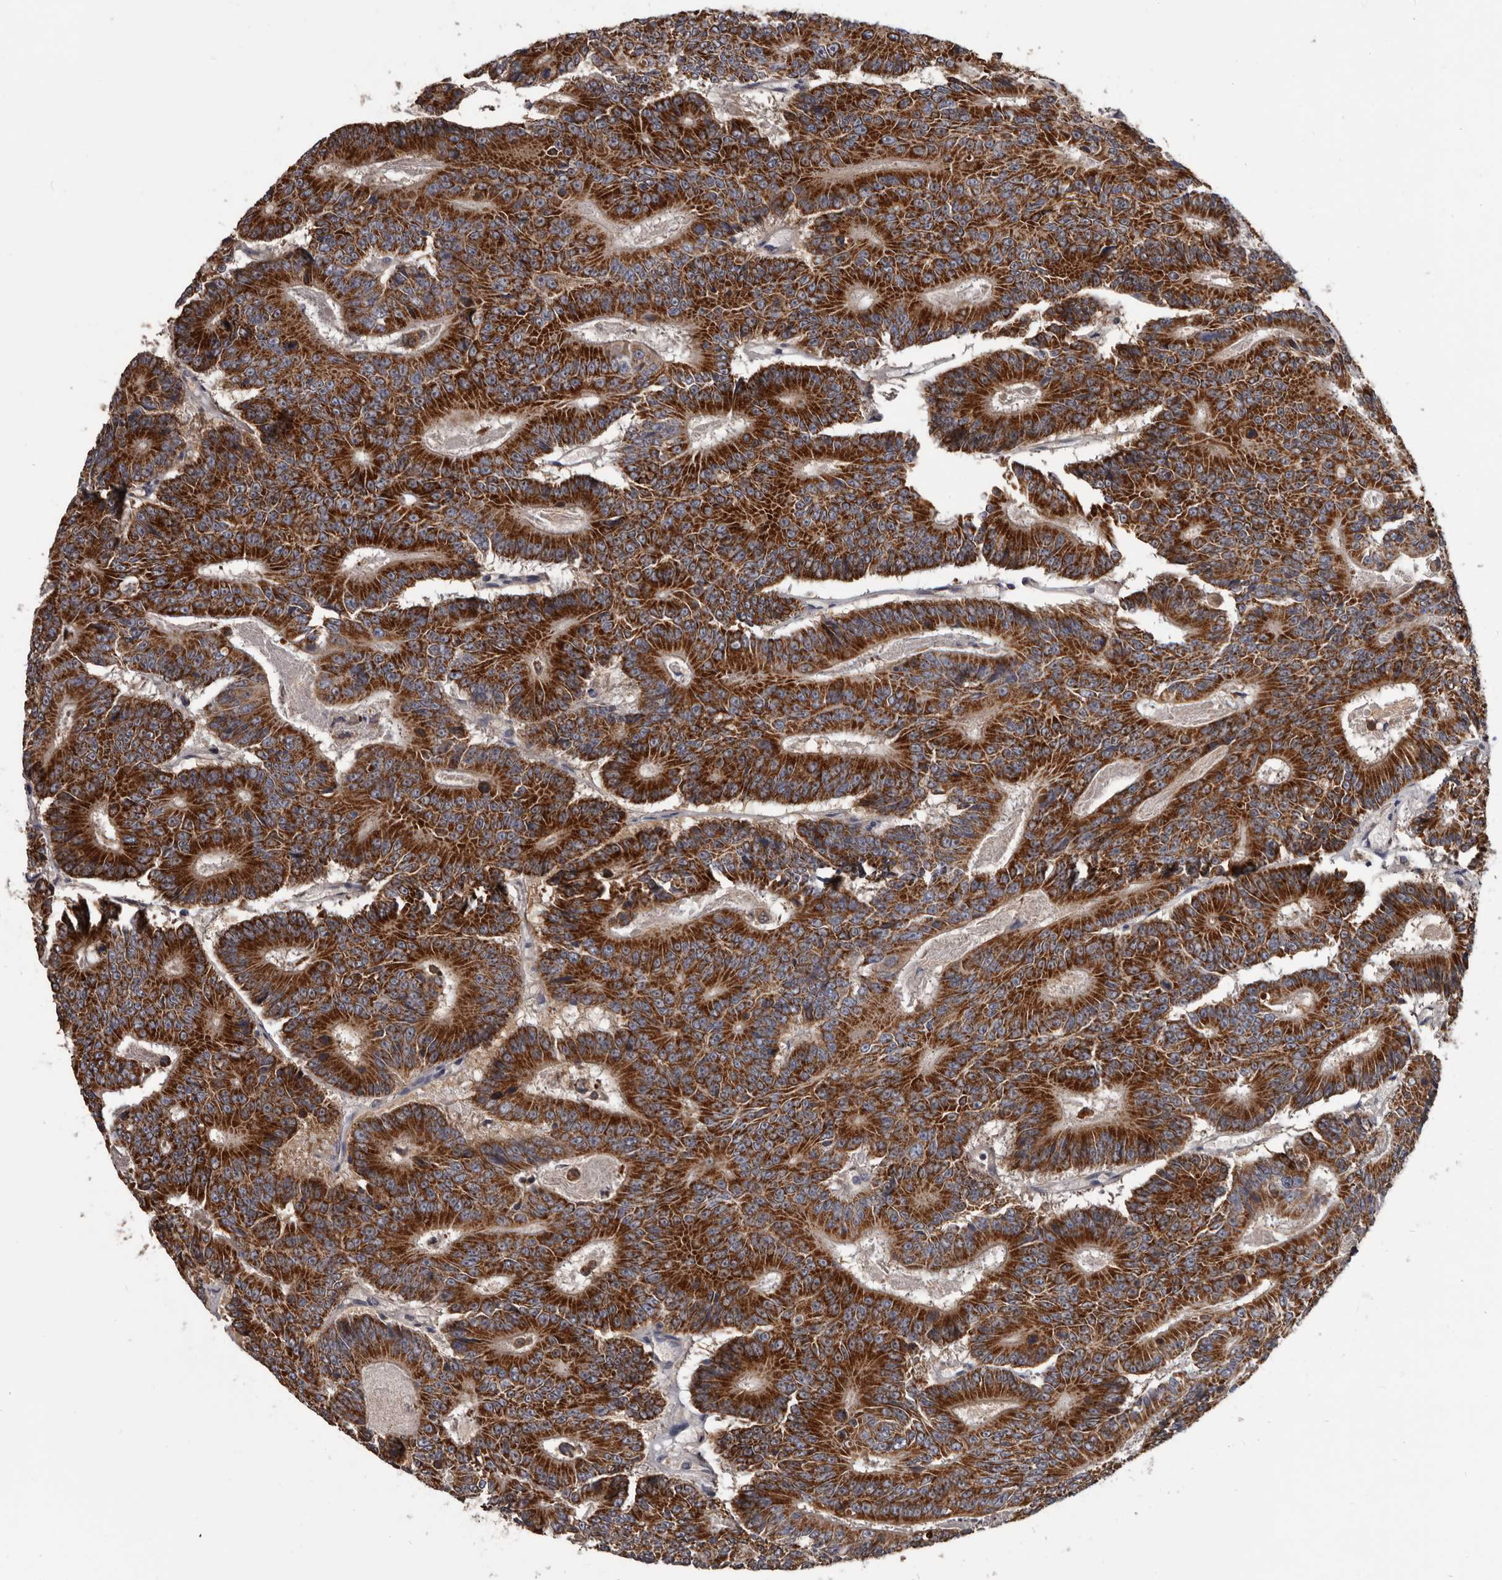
{"staining": {"intensity": "strong", "quantity": ">75%", "location": "cytoplasmic/membranous"}, "tissue": "colorectal cancer", "cell_type": "Tumor cells", "image_type": "cancer", "snomed": [{"axis": "morphology", "description": "Adenocarcinoma, NOS"}, {"axis": "topography", "description": "Colon"}], "caption": "About >75% of tumor cells in human colorectal cancer (adenocarcinoma) exhibit strong cytoplasmic/membranous protein staining as visualized by brown immunohistochemical staining.", "gene": "ALDH5A1", "patient": {"sex": "male", "age": 83}}